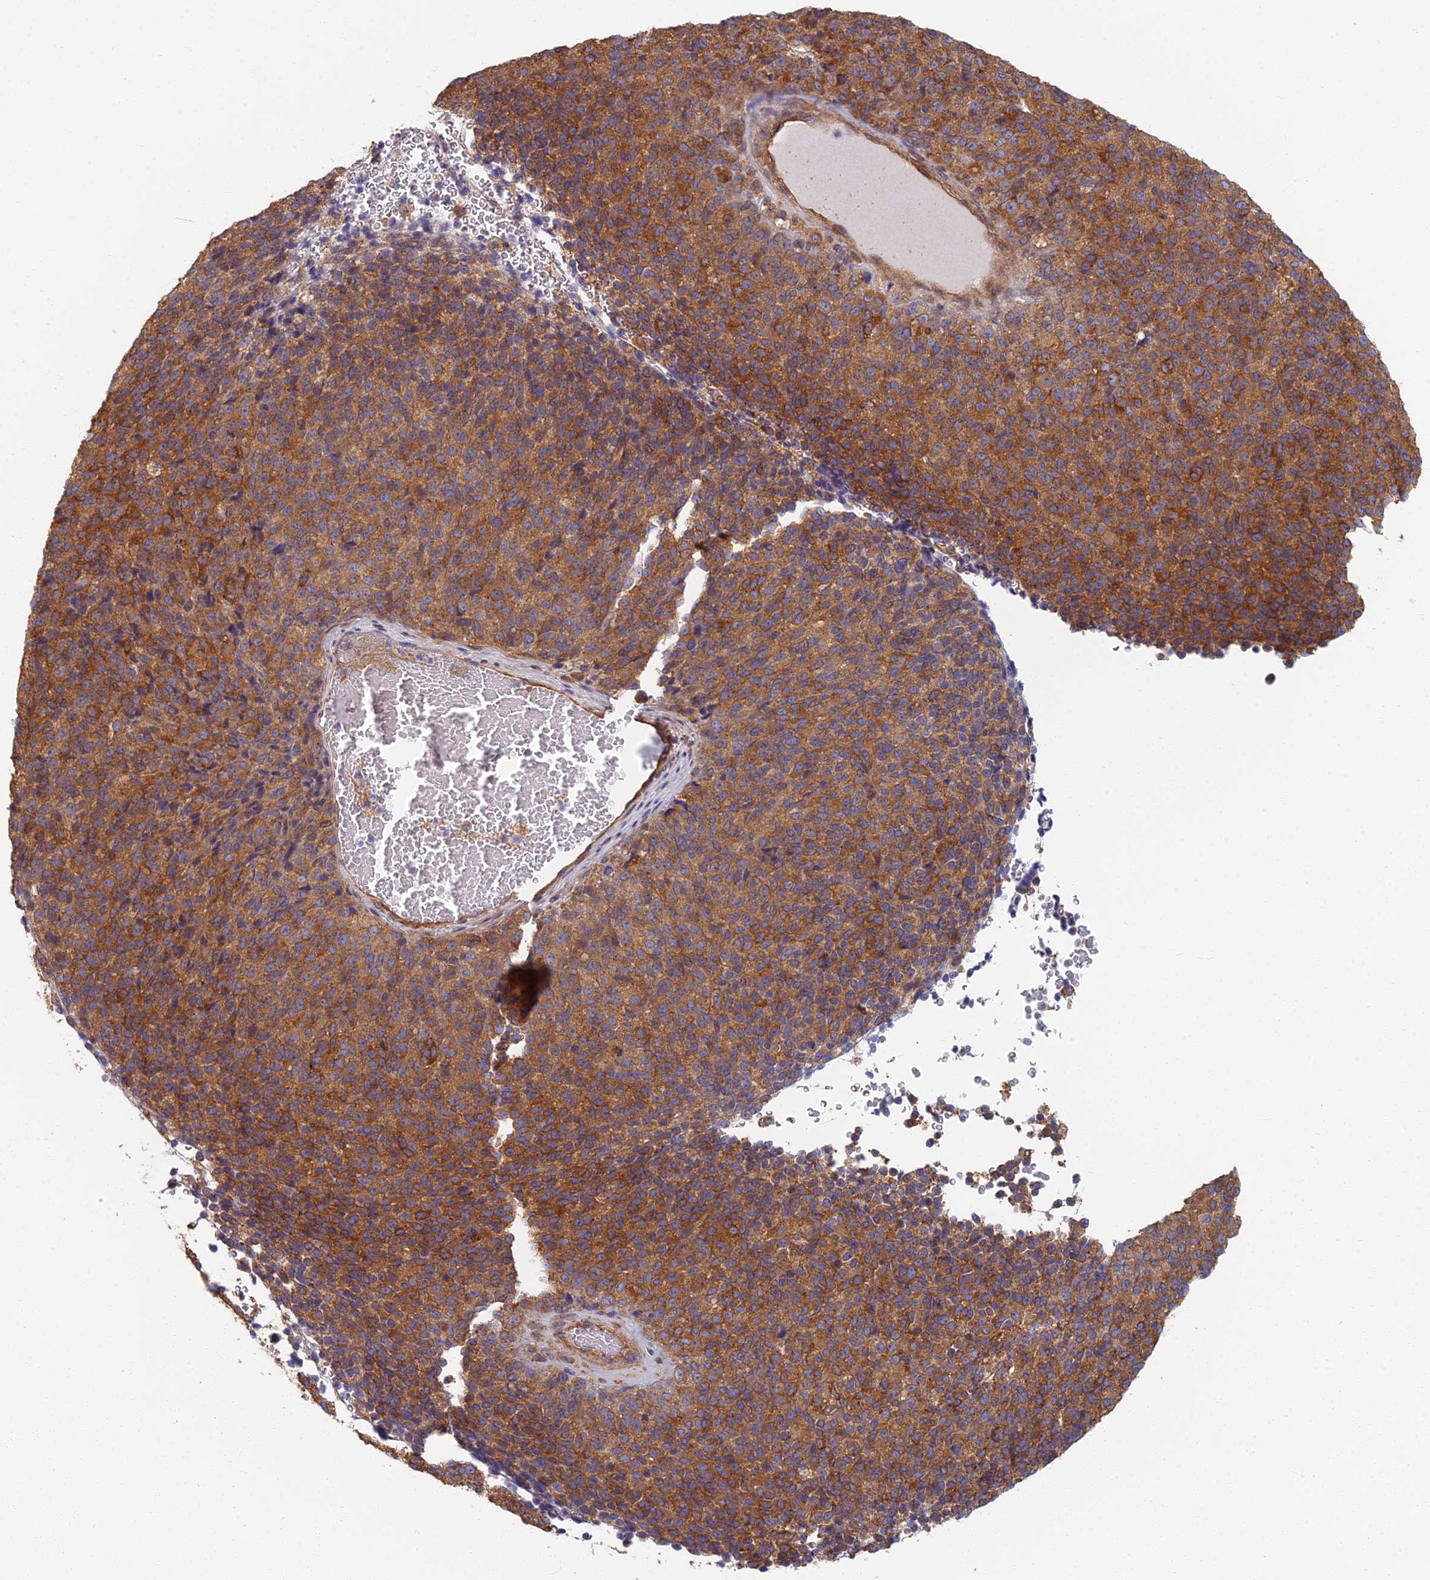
{"staining": {"intensity": "moderate", "quantity": ">75%", "location": "cytoplasmic/membranous"}, "tissue": "melanoma", "cell_type": "Tumor cells", "image_type": "cancer", "snomed": [{"axis": "morphology", "description": "Malignant melanoma, Metastatic site"}, {"axis": "topography", "description": "Brain"}], "caption": "The immunohistochemical stain labels moderate cytoplasmic/membranous positivity in tumor cells of malignant melanoma (metastatic site) tissue. Ihc stains the protein in brown and the nuclei are stained blue.", "gene": "RBSN", "patient": {"sex": "female", "age": 56}}